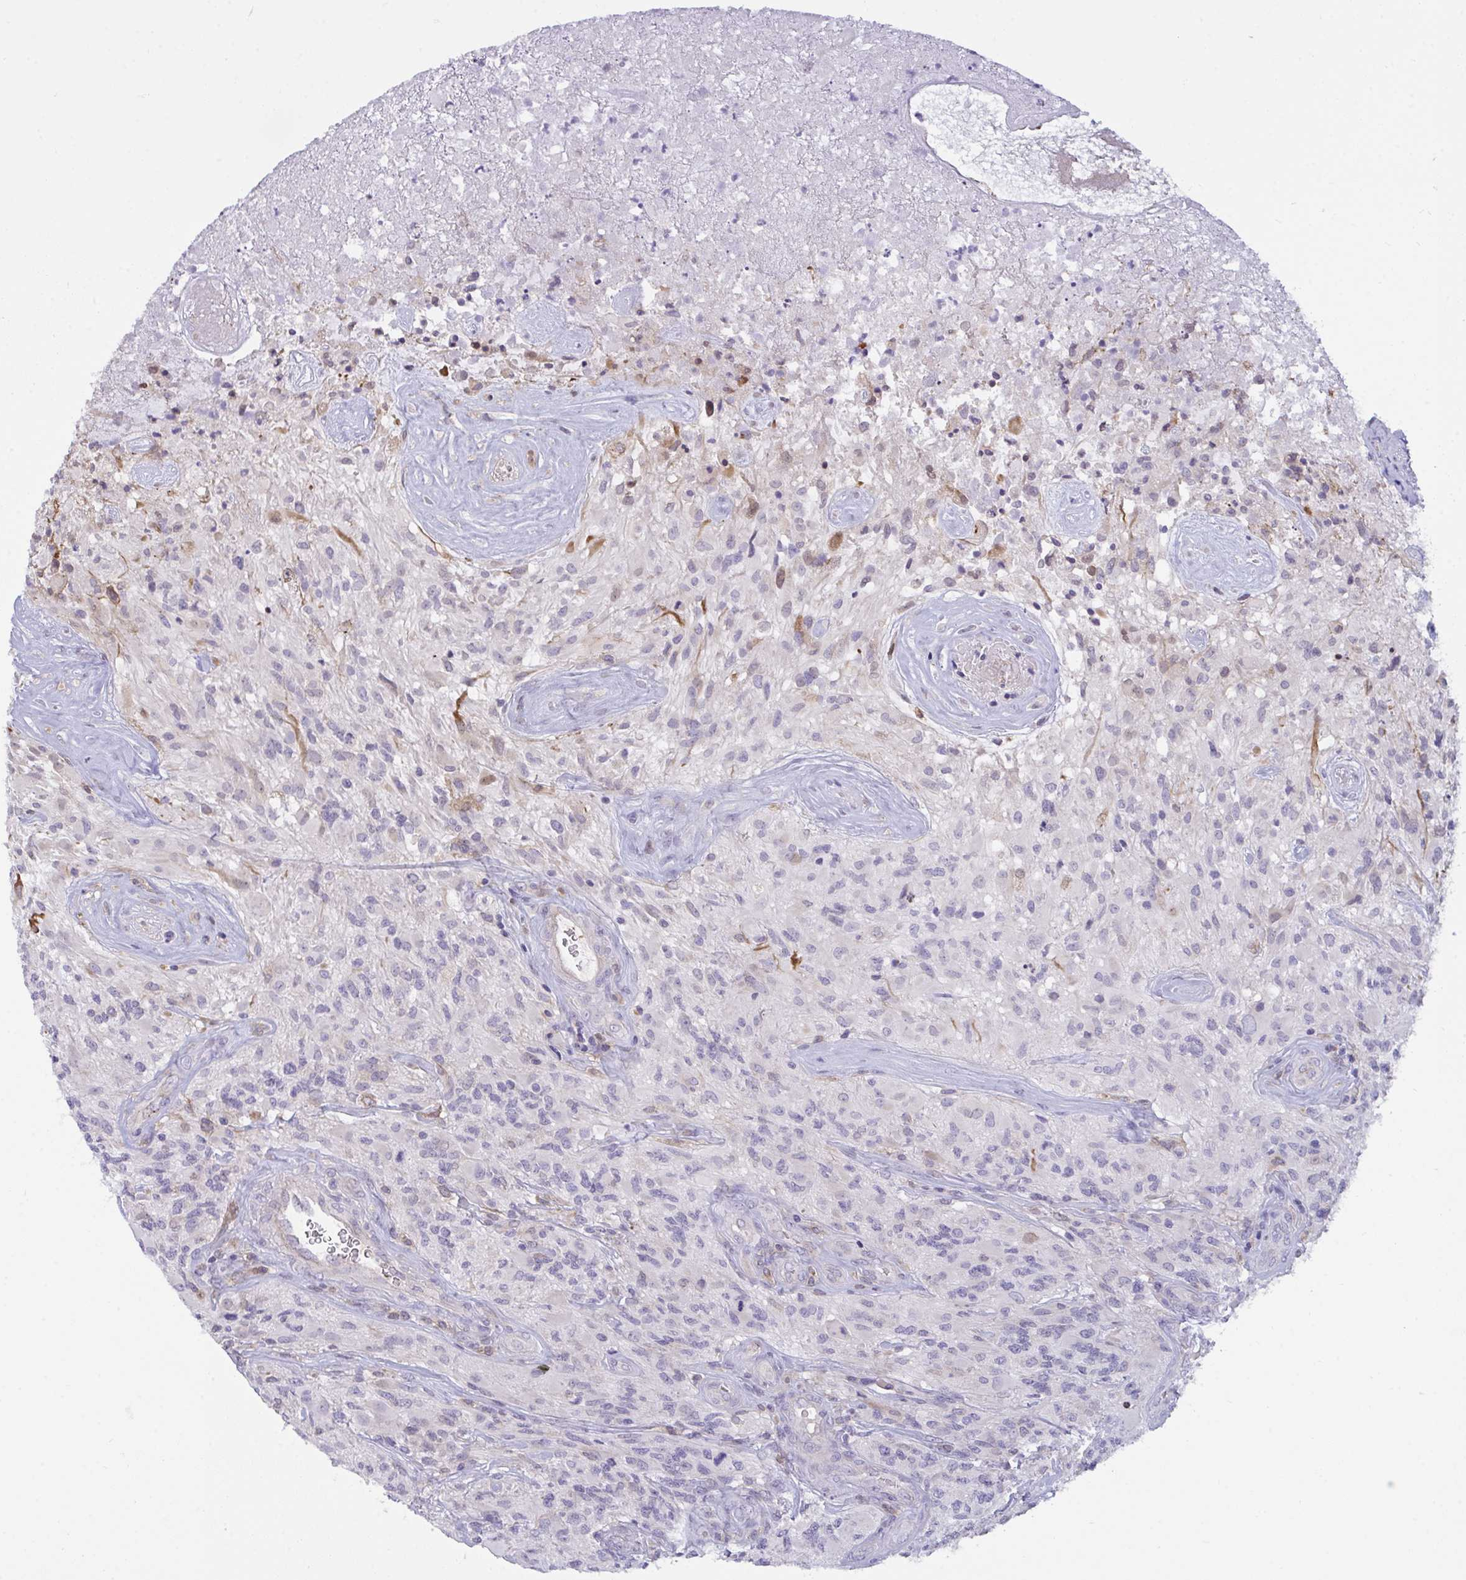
{"staining": {"intensity": "negative", "quantity": "none", "location": "none"}, "tissue": "glioma", "cell_type": "Tumor cells", "image_type": "cancer", "snomed": [{"axis": "morphology", "description": "Glioma, malignant, High grade"}, {"axis": "topography", "description": "Brain"}], "caption": "A histopathology image of glioma stained for a protein reveals no brown staining in tumor cells. (DAB (3,3'-diaminobenzidine) immunohistochemistry, high magnification).", "gene": "SEMA6B", "patient": {"sex": "female", "age": 65}}